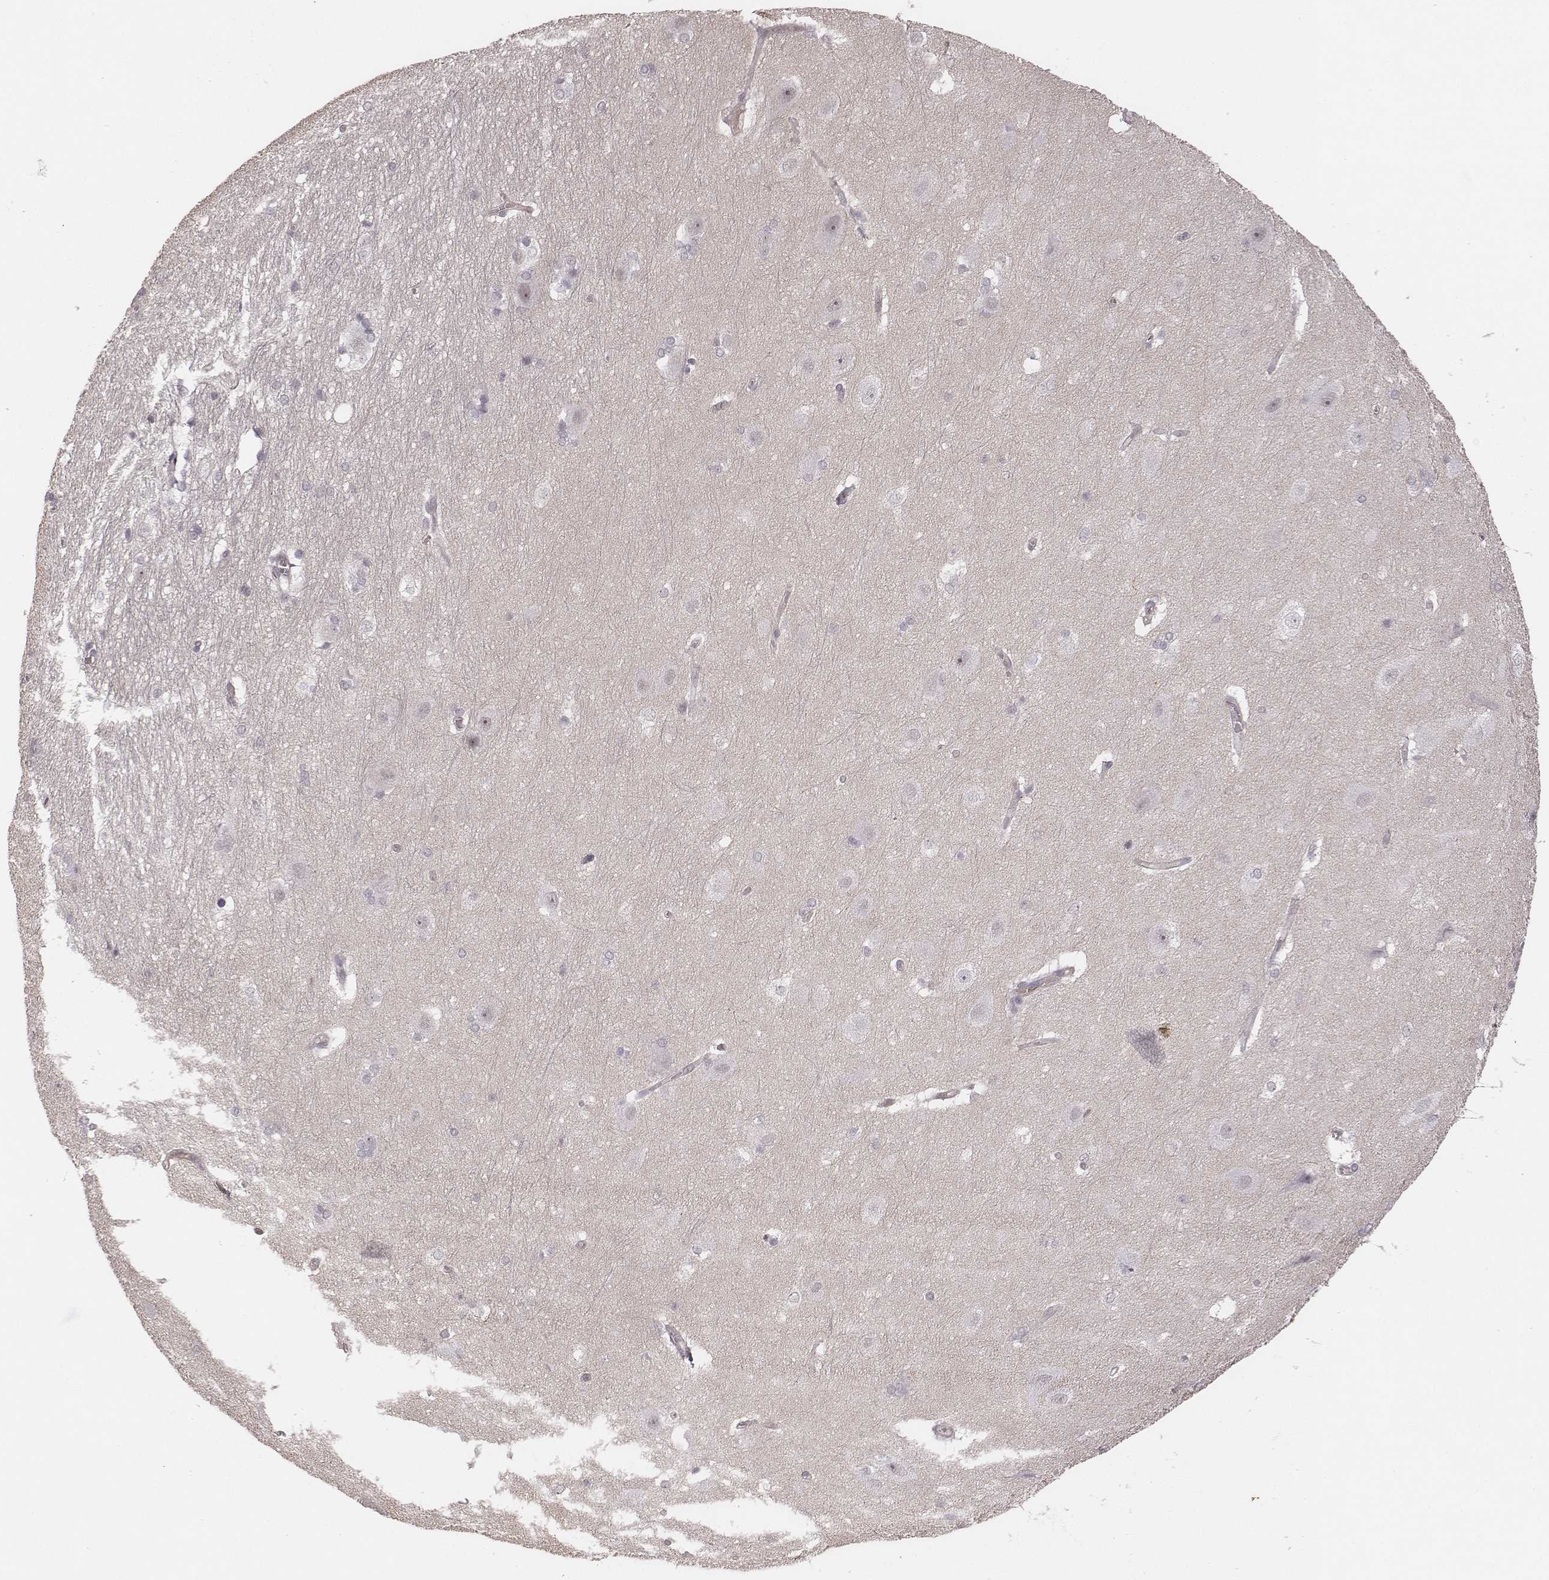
{"staining": {"intensity": "negative", "quantity": "none", "location": "none"}, "tissue": "hippocampus", "cell_type": "Glial cells", "image_type": "normal", "snomed": [{"axis": "morphology", "description": "Normal tissue, NOS"}, {"axis": "topography", "description": "Cerebral cortex"}, {"axis": "topography", "description": "Hippocampus"}], "caption": "Immunohistochemistry (IHC) micrograph of unremarkable hippocampus: hippocampus stained with DAB demonstrates no significant protein staining in glial cells. The staining is performed using DAB (3,3'-diaminobenzidine) brown chromogen with nuclei counter-stained in using hematoxylin.", "gene": "RPGRIP1", "patient": {"sex": "female", "age": 19}}